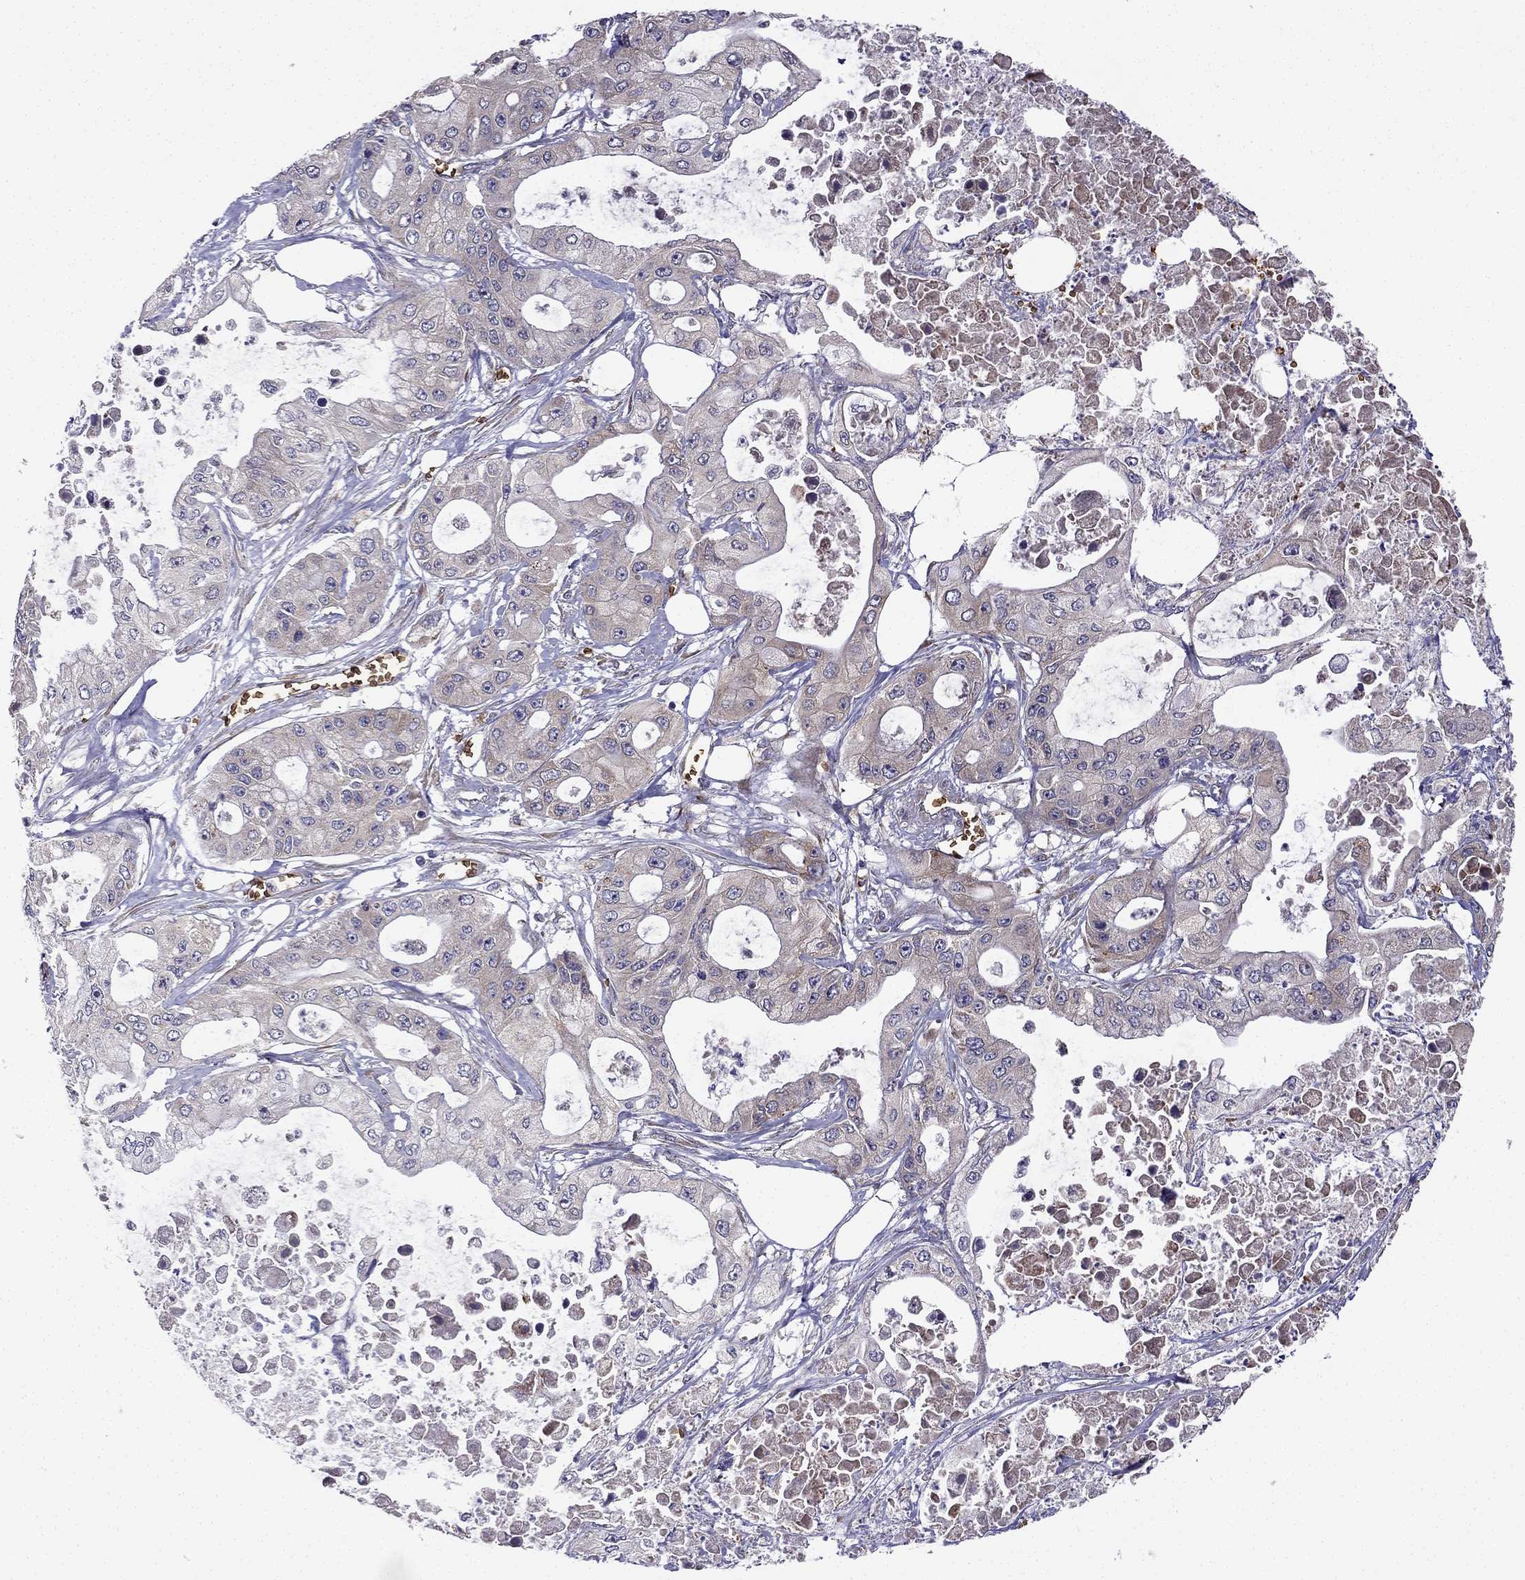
{"staining": {"intensity": "negative", "quantity": "none", "location": "none"}, "tissue": "pancreatic cancer", "cell_type": "Tumor cells", "image_type": "cancer", "snomed": [{"axis": "morphology", "description": "Adenocarcinoma, NOS"}, {"axis": "topography", "description": "Pancreas"}], "caption": "Image shows no protein expression in tumor cells of pancreatic cancer (adenocarcinoma) tissue.", "gene": "B4GALT7", "patient": {"sex": "male", "age": 70}}